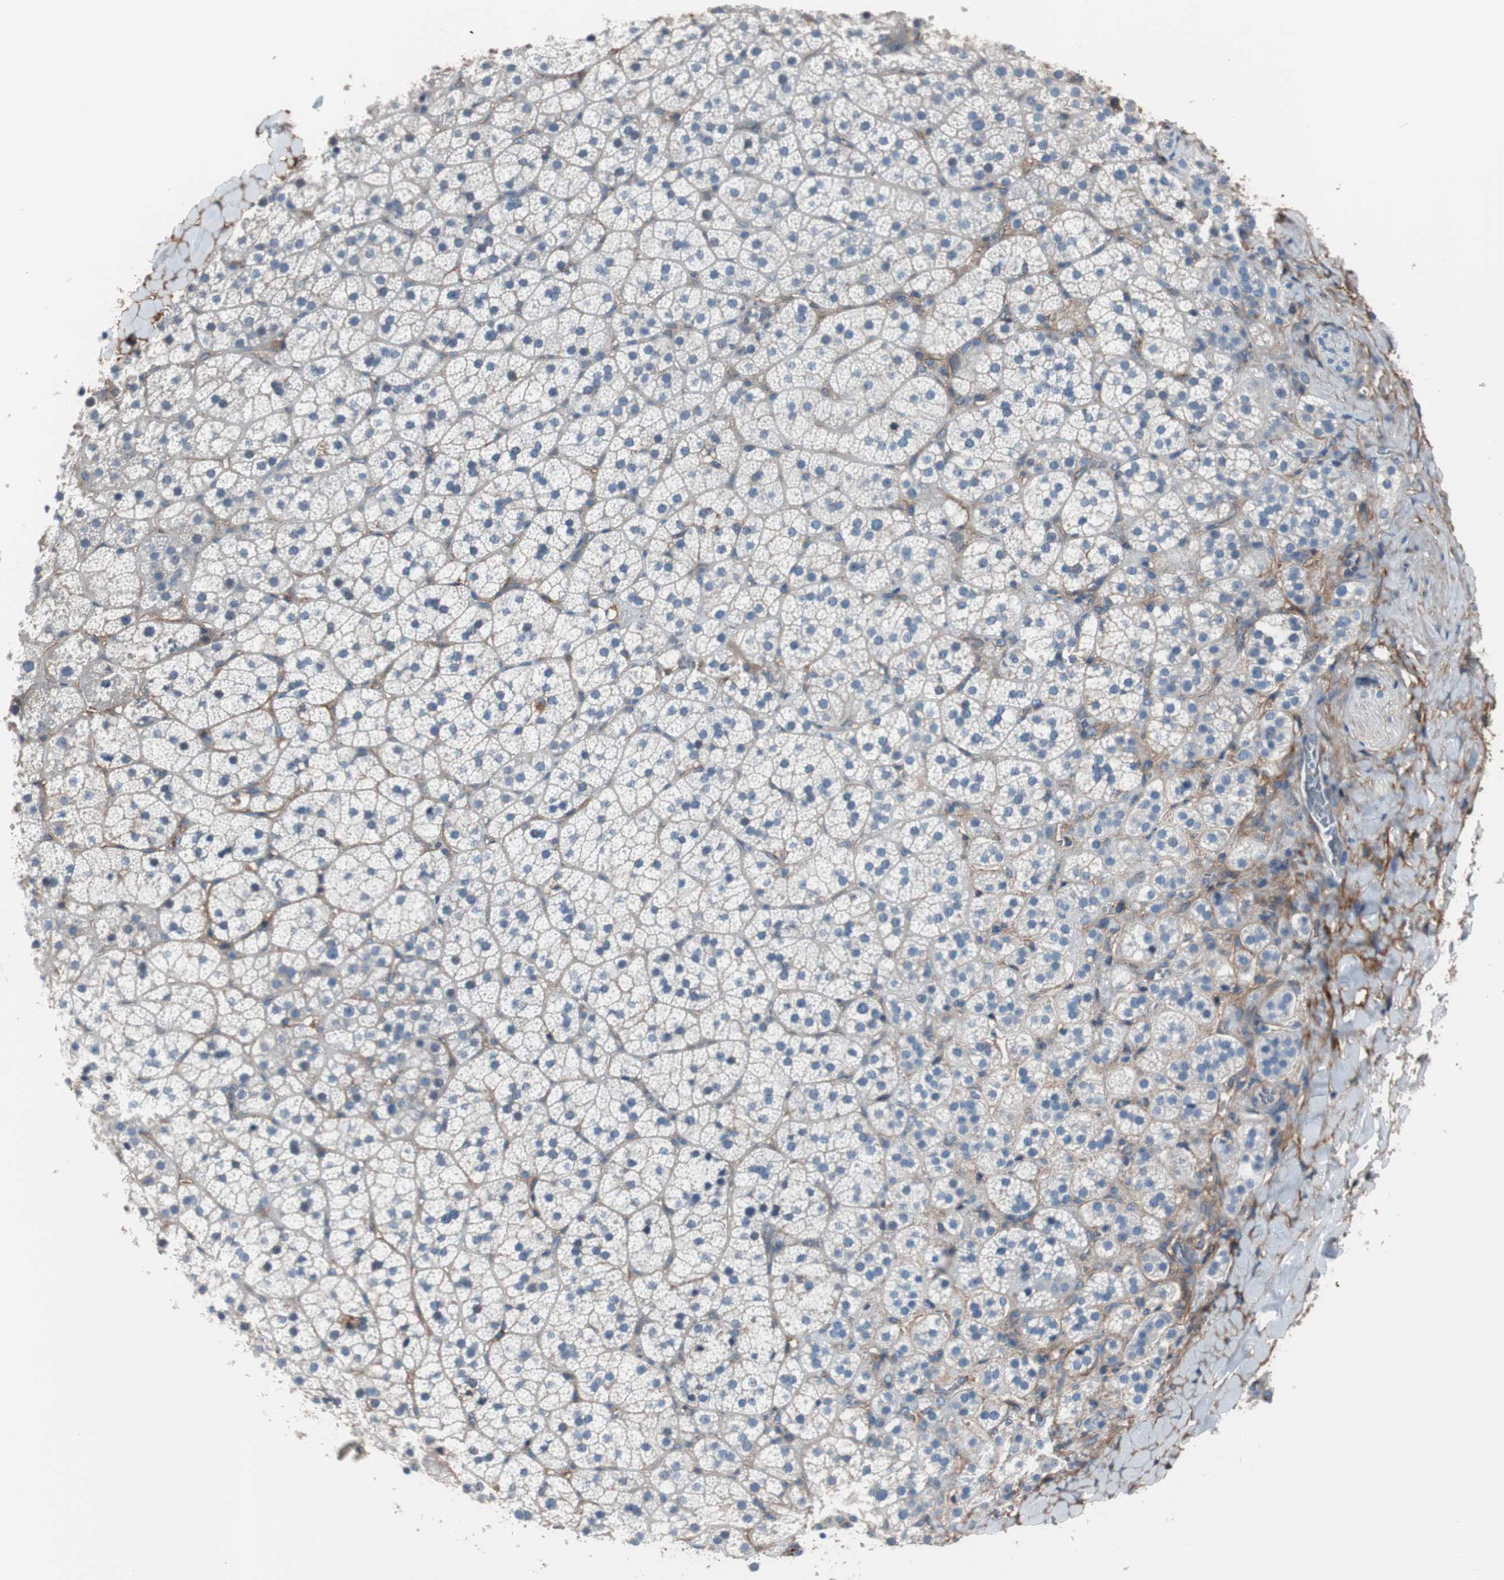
{"staining": {"intensity": "negative", "quantity": "none", "location": "none"}, "tissue": "adrenal gland", "cell_type": "Glandular cells", "image_type": "normal", "snomed": [{"axis": "morphology", "description": "Normal tissue, NOS"}, {"axis": "topography", "description": "Adrenal gland"}], "caption": "The image shows no significant expression in glandular cells of adrenal gland.", "gene": "CD81", "patient": {"sex": "female", "age": 44}}